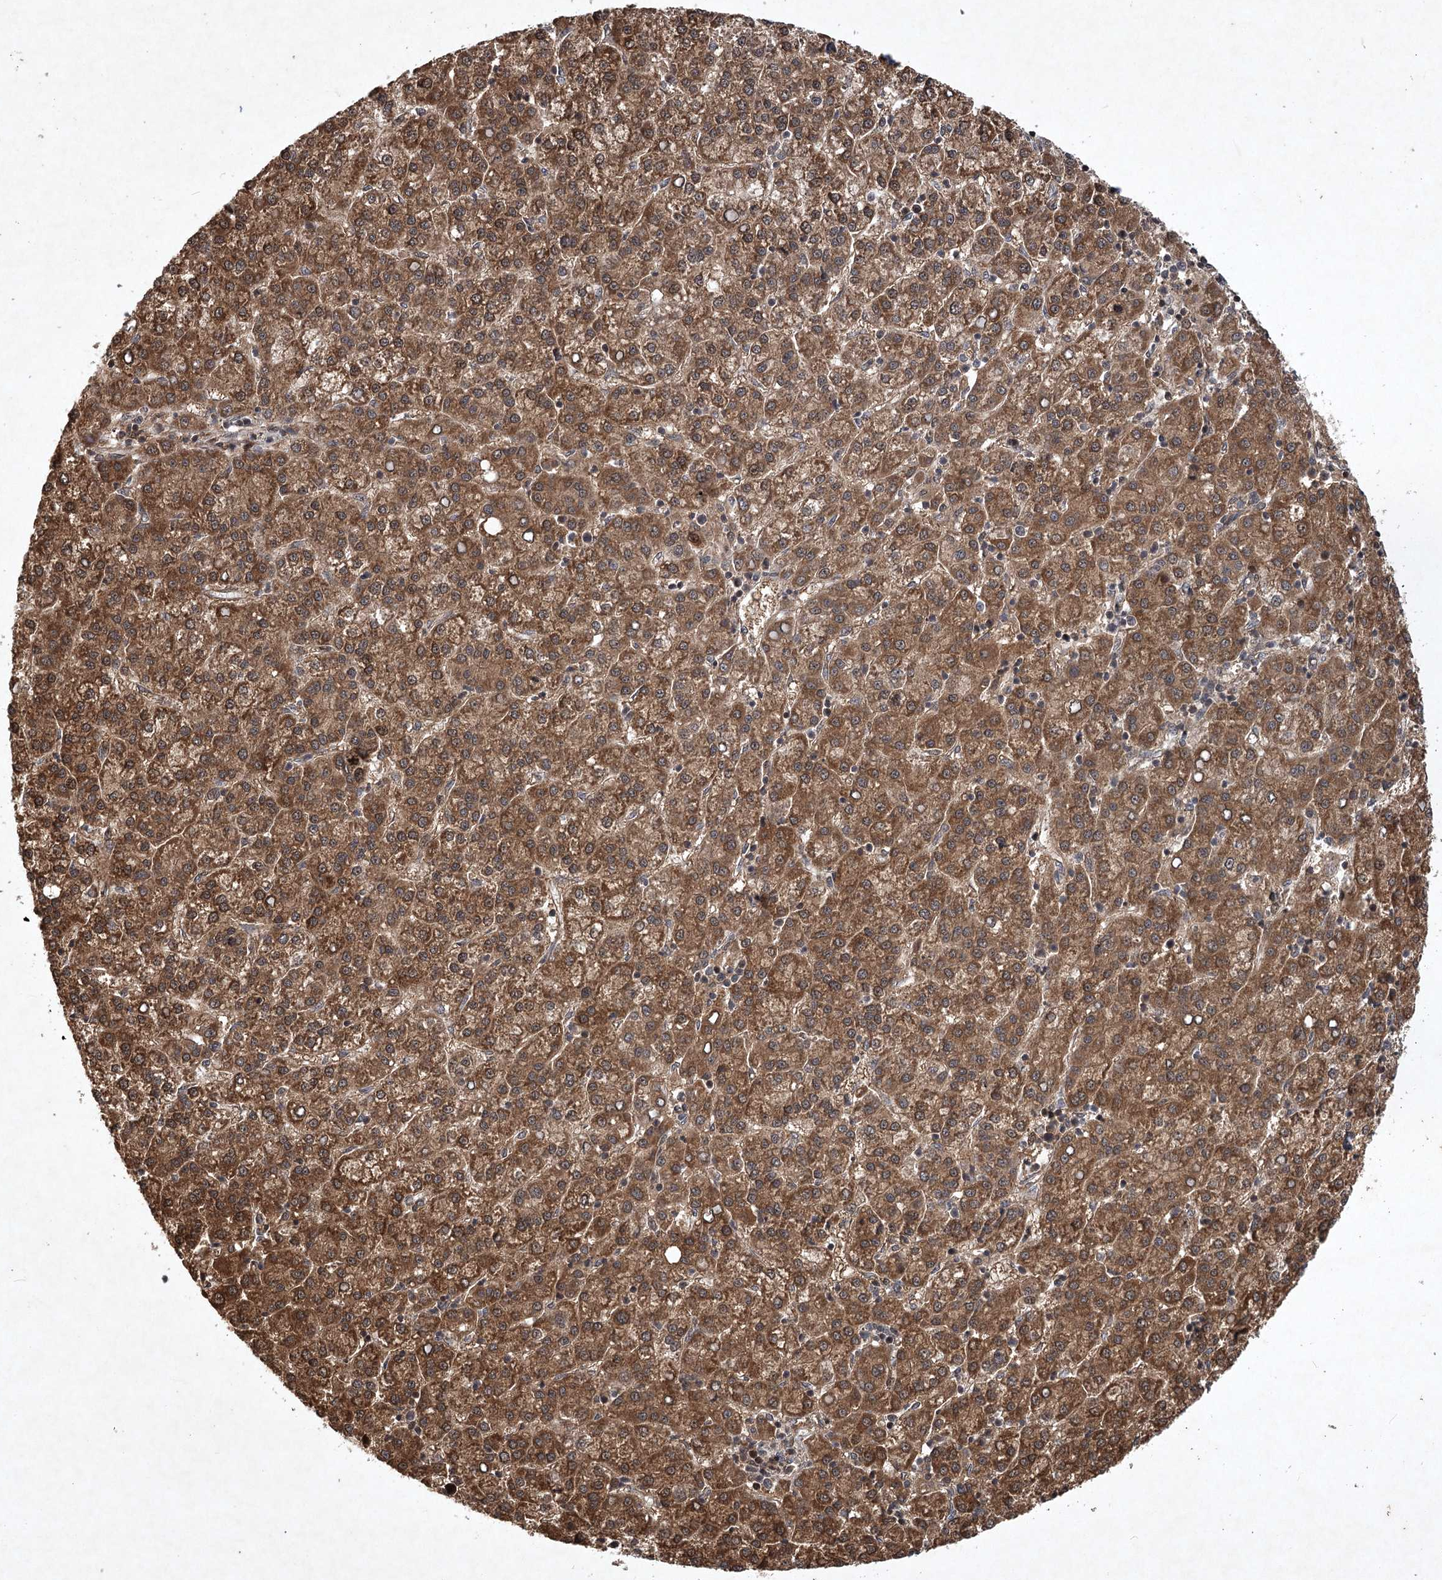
{"staining": {"intensity": "moderate", "quantity": ">75%", "location": "cytoplasmic/membranous"}, "tissue": "liver cancer", "cell_type": "Tumor cells", "image_type": "cancer", "snomed": [{"axis": "morphology", "description": "Carcinoma, Hepatocellular, NOS"}, {"axis": "topography", "description": "Liver"}], "caption": "Immunohistochemistry photomicrograph of neoplastic tissue: liver cancer (hepatocellular carcinoma) stained using immunohistochemistry displays medium levels of moderate protein expression localized specifically in the cytoplasmic/membranous of tumor cells, appearing as a cytoplasmic/membranous brown color.", "gene": "INSIG2", "patient": {"sex": "female", "age": 58}}